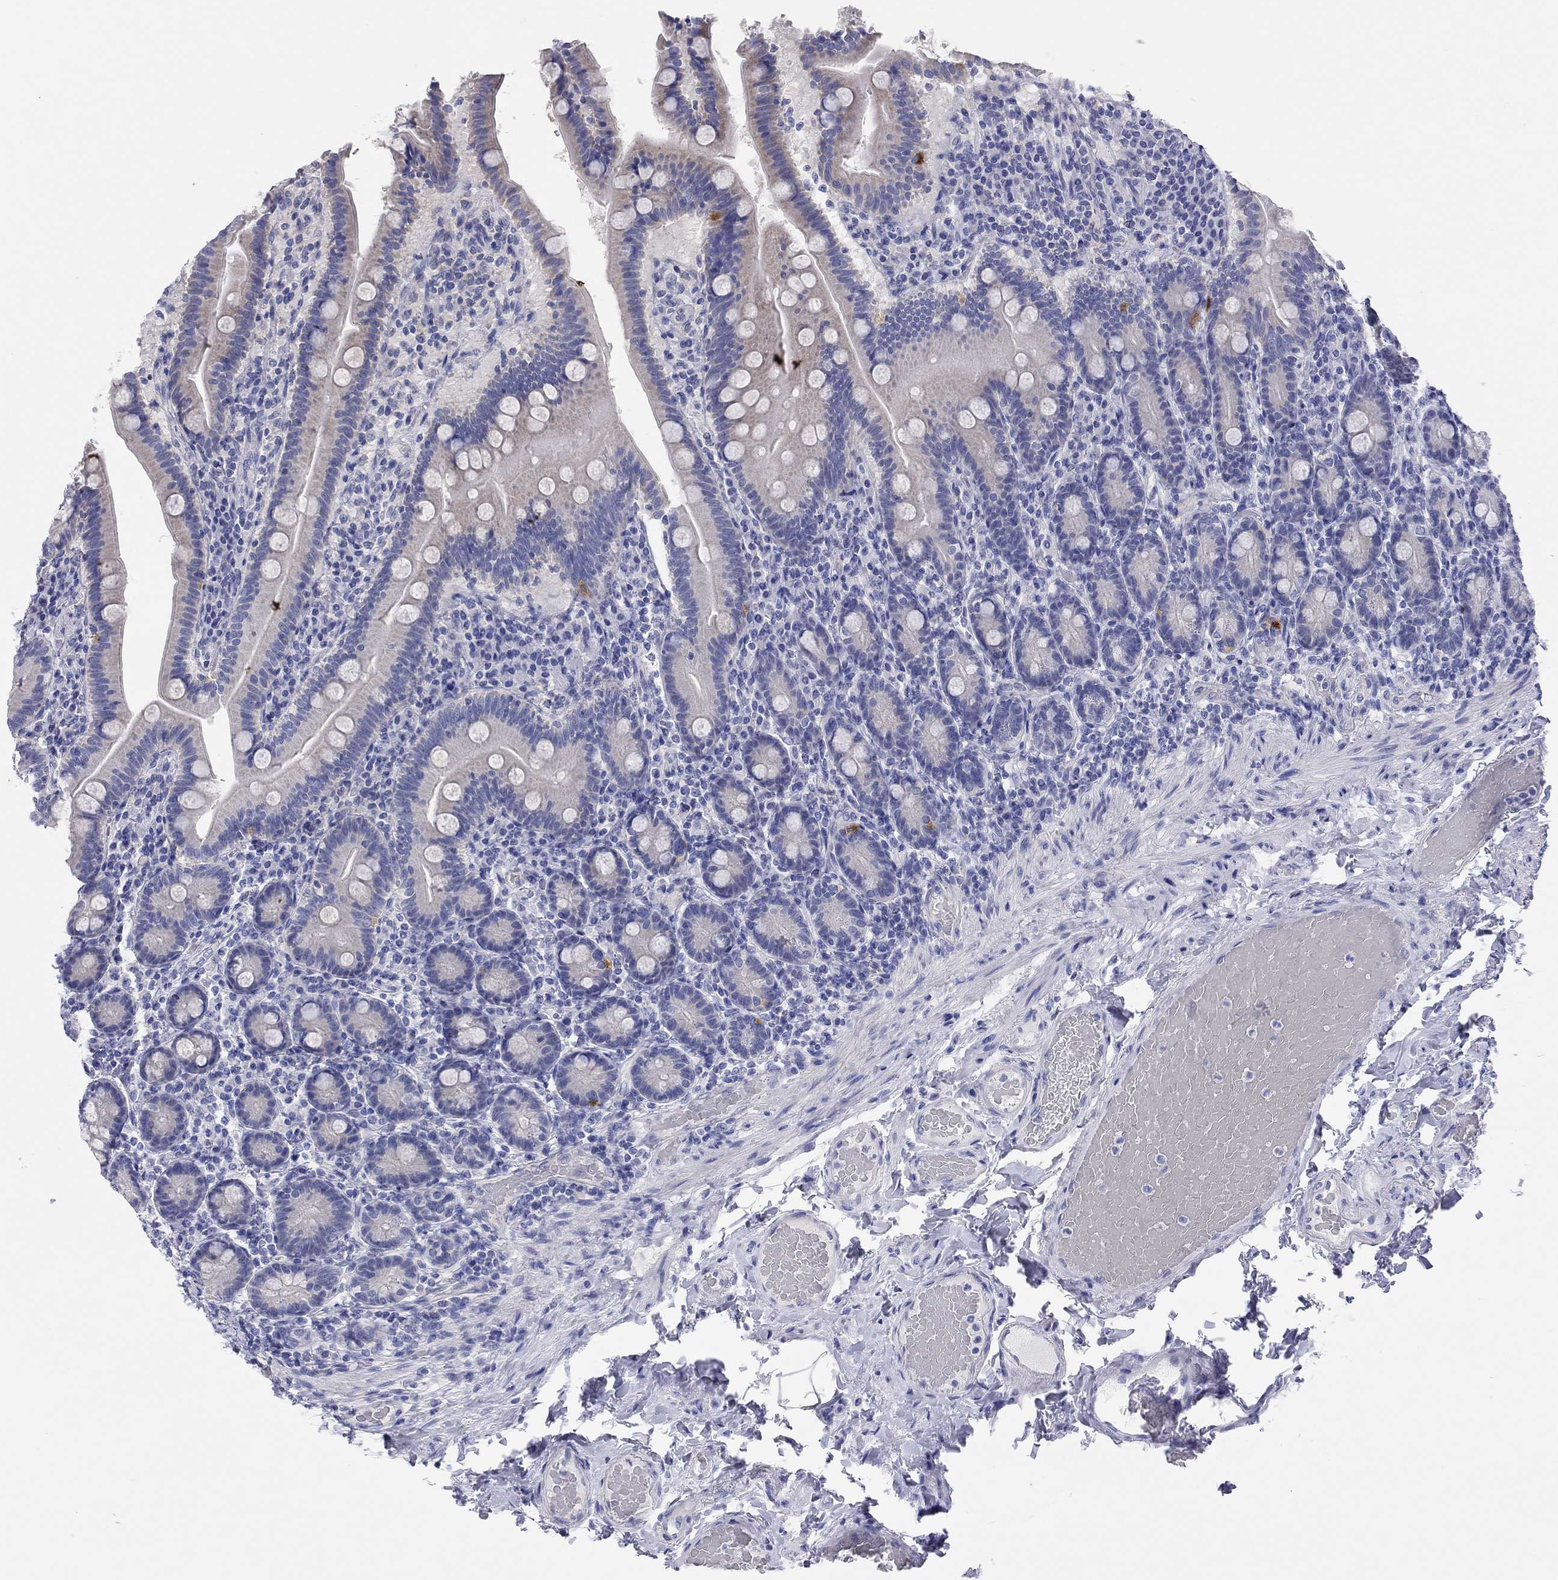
{"staining": {"intensity": "strong", "quantity": "<25%", "location": "cytoplasmic/membranous"}, "tissue": "small intestine", "cell_type": "Glandular cells", "image_type": "normal", "snomed": [{"axis": "morphology", "description": "Normal tissue, NOS"}, {"axis": "topography", "description": "Small intestine"}], "caption": "High-power microscopy captured an immunohistochemistry (IHC) micrograph of benign small intestine, revealing strong cytoplasmic/membranous staining in approximately <25% of glandular cells.", "gene": "ENSG00000269035", "patient": {"sex": "male", "age": 66}}